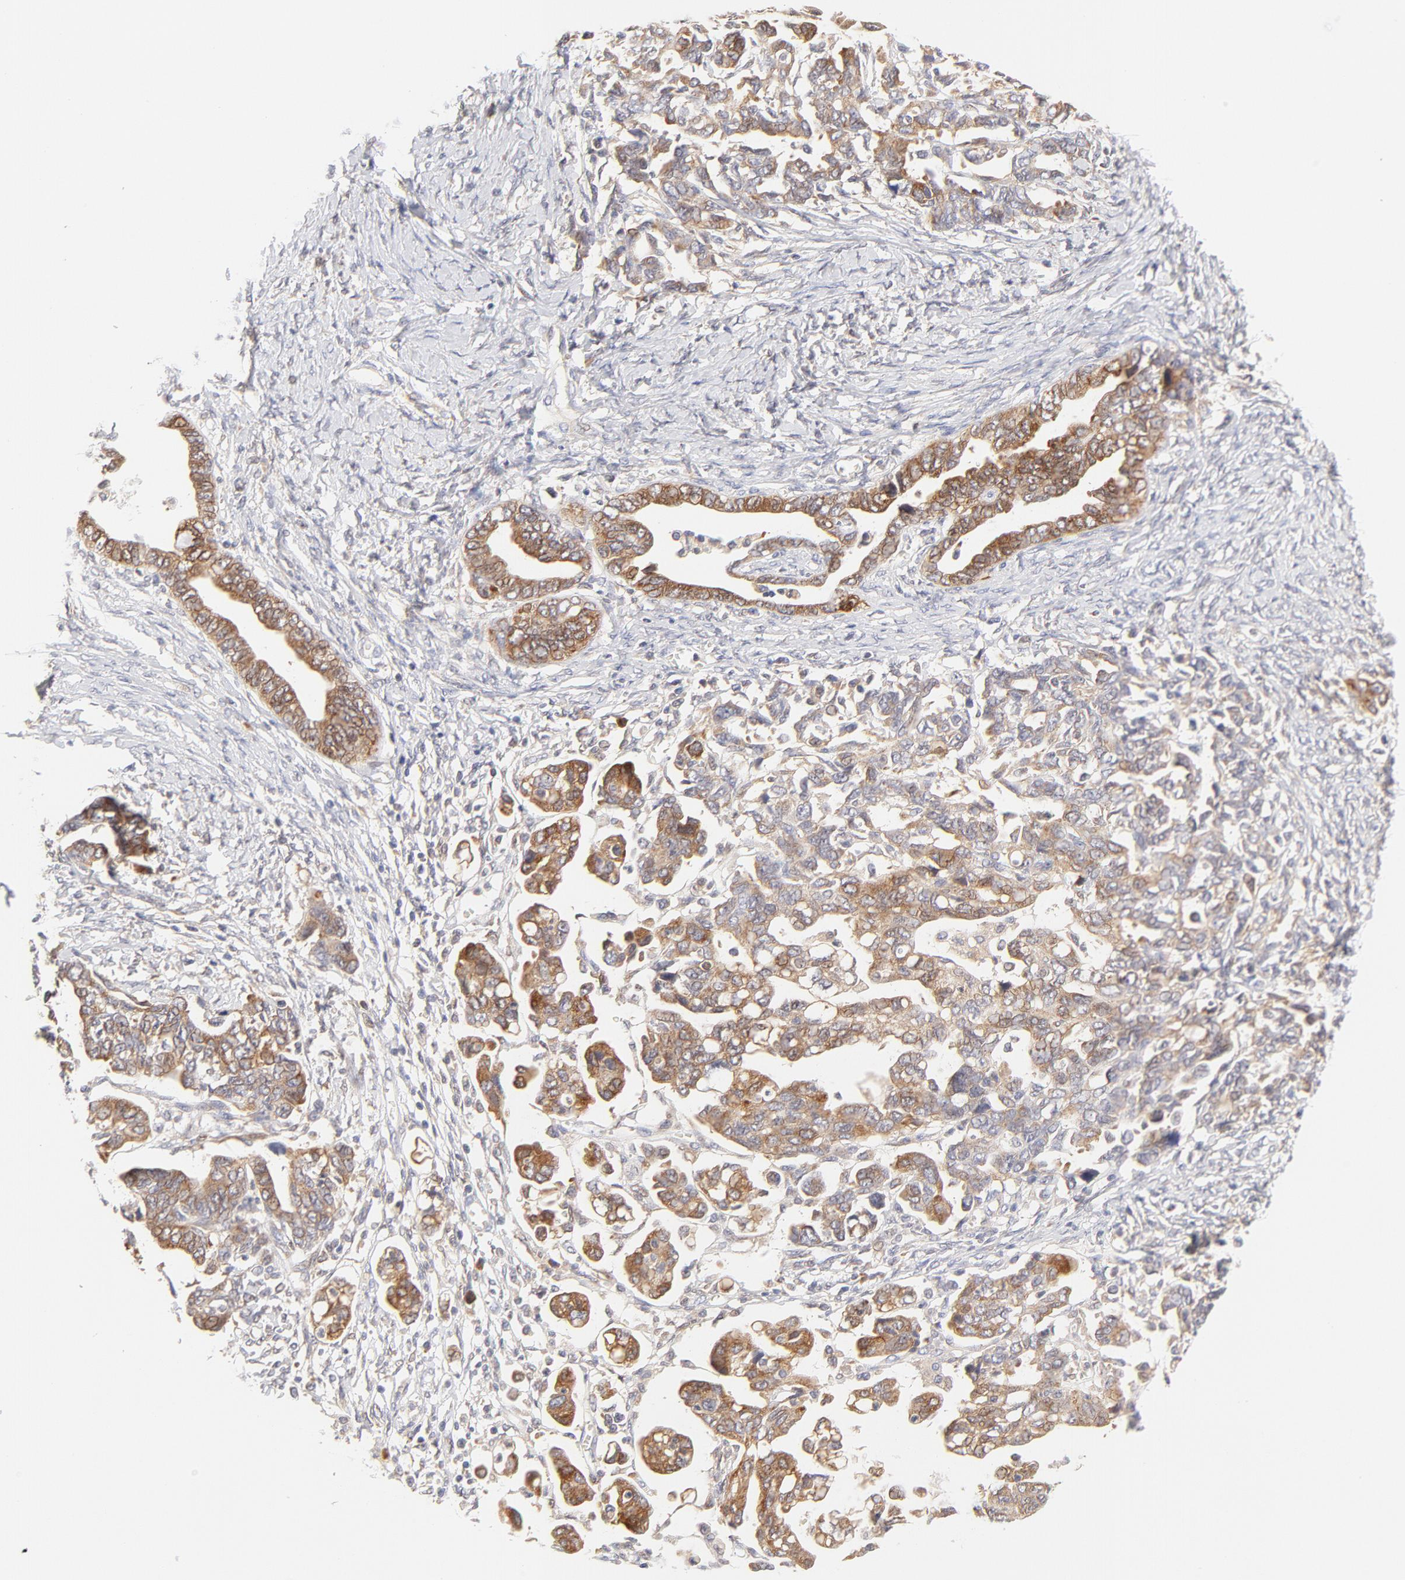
{"staining": {"intensity": "moderate", "quantity": ">75%", "location": "cytoplasmic/membranous"}, "tissue": "ovarian cancer", "cell_type": "Tumor cells", "image_type": "cancer", "snomed": [{"axis": "morphology", "description": "Cystadenocarcinoma, serous, NOS"}, {"axis": "topography", "description": "Ovary"}], "caption": "An IHC histopathology image of tumor tissue is shown. Protein staining in brown labels moderate cytoplasmic/membranous positivity in ovarian cancer (serous cystadenocarcinoma) within tumor cells.", "gene": "RPS6KA1", "patient": {"sex": "female", "age": 69}}